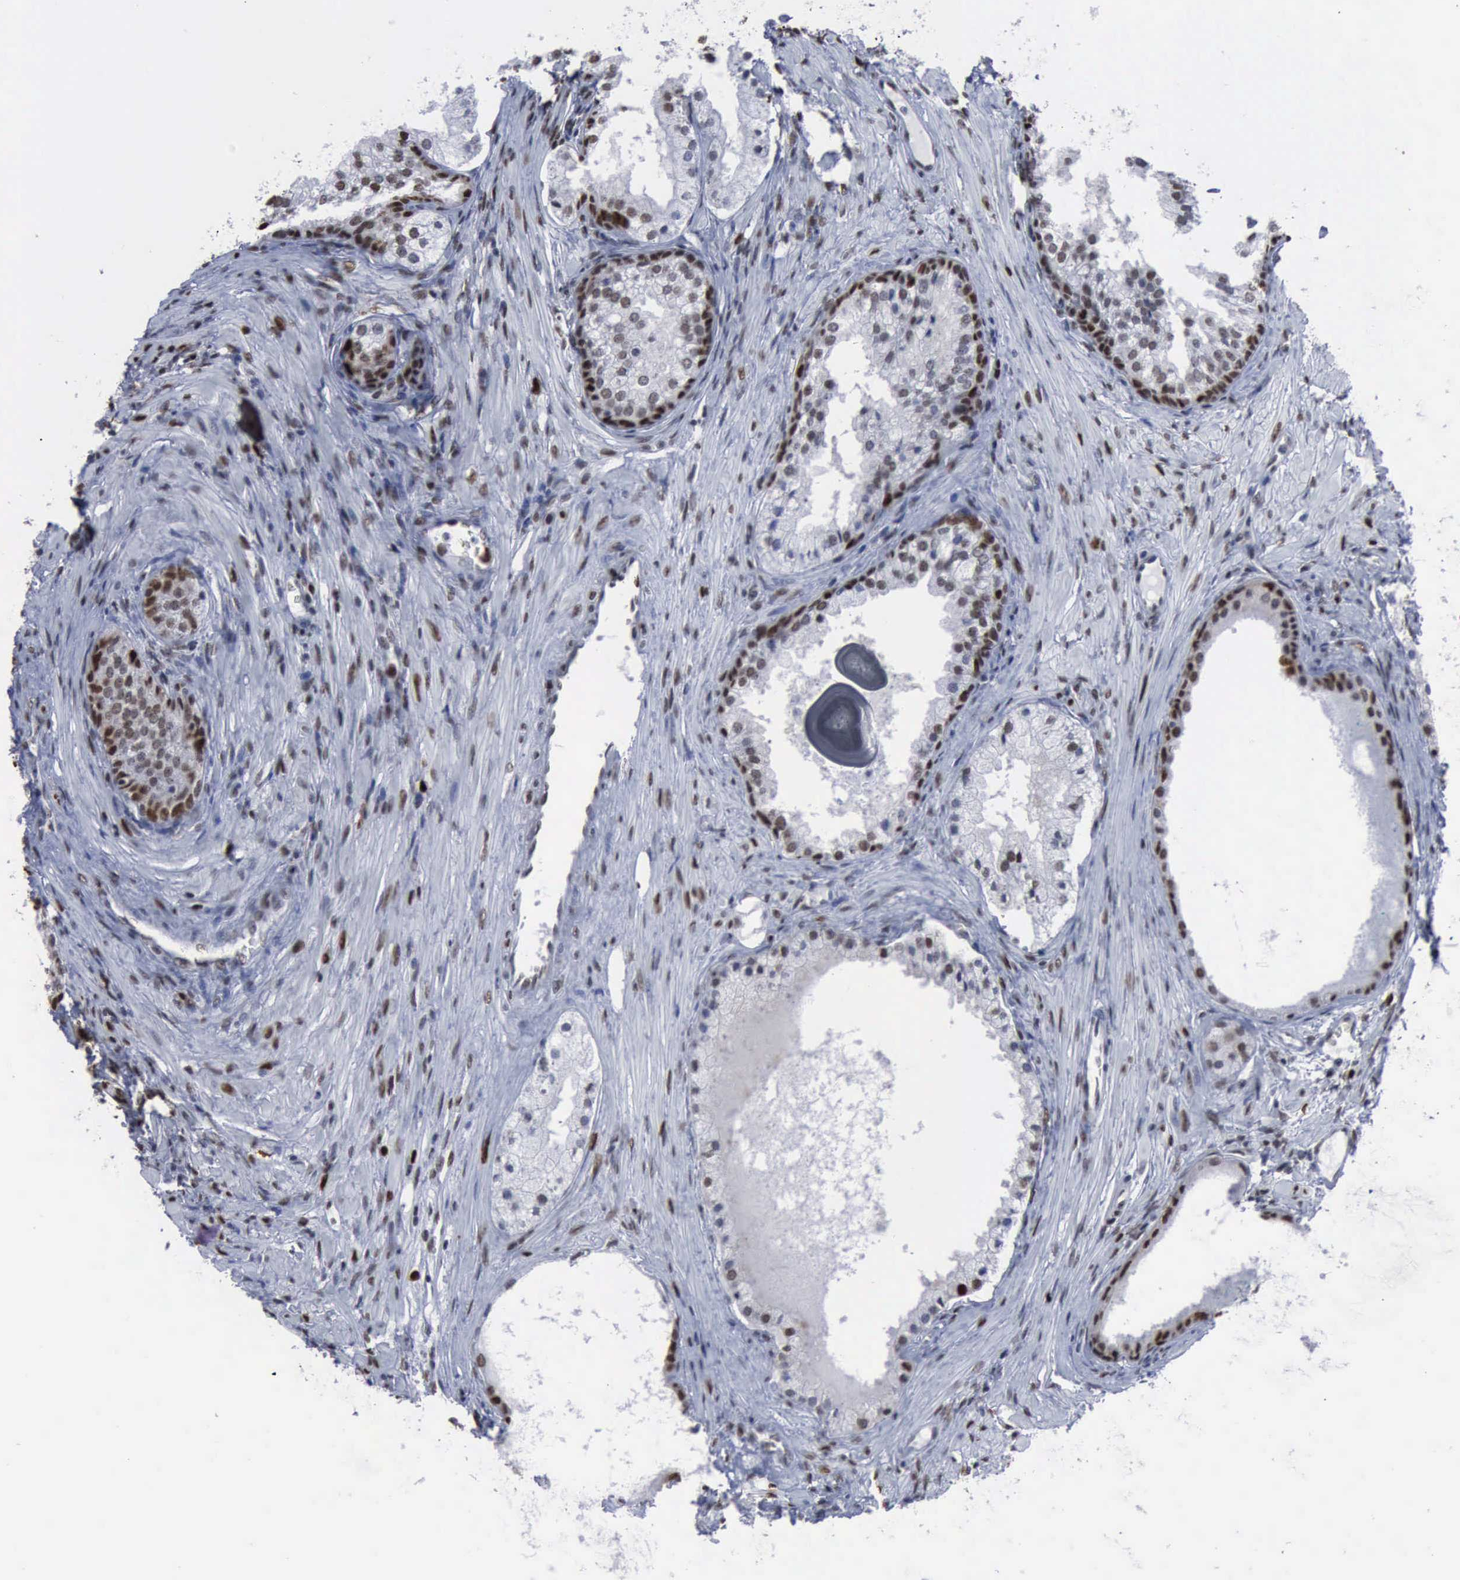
{"staining": {"intensity": "strong", "quantity": ">75%", "location": "nuclear"}, "tissue": "prostate cancer", "cell_type": "Tumor cells", "image_type": "cancer", "snomed": [{"axis": "morphology", "description": "Adenocarcinoma, Medium grade"}, {"axis": "topography", "description": "Prostate"}], "caption": "A high amount of strong nuclear positivity is seen in approximately >75% of tumor cells in adenocarcinoma (medium-grade) (prostate) tissue.", "gene": "PCNA", "patient": {"sex": "male", "age": 70}}